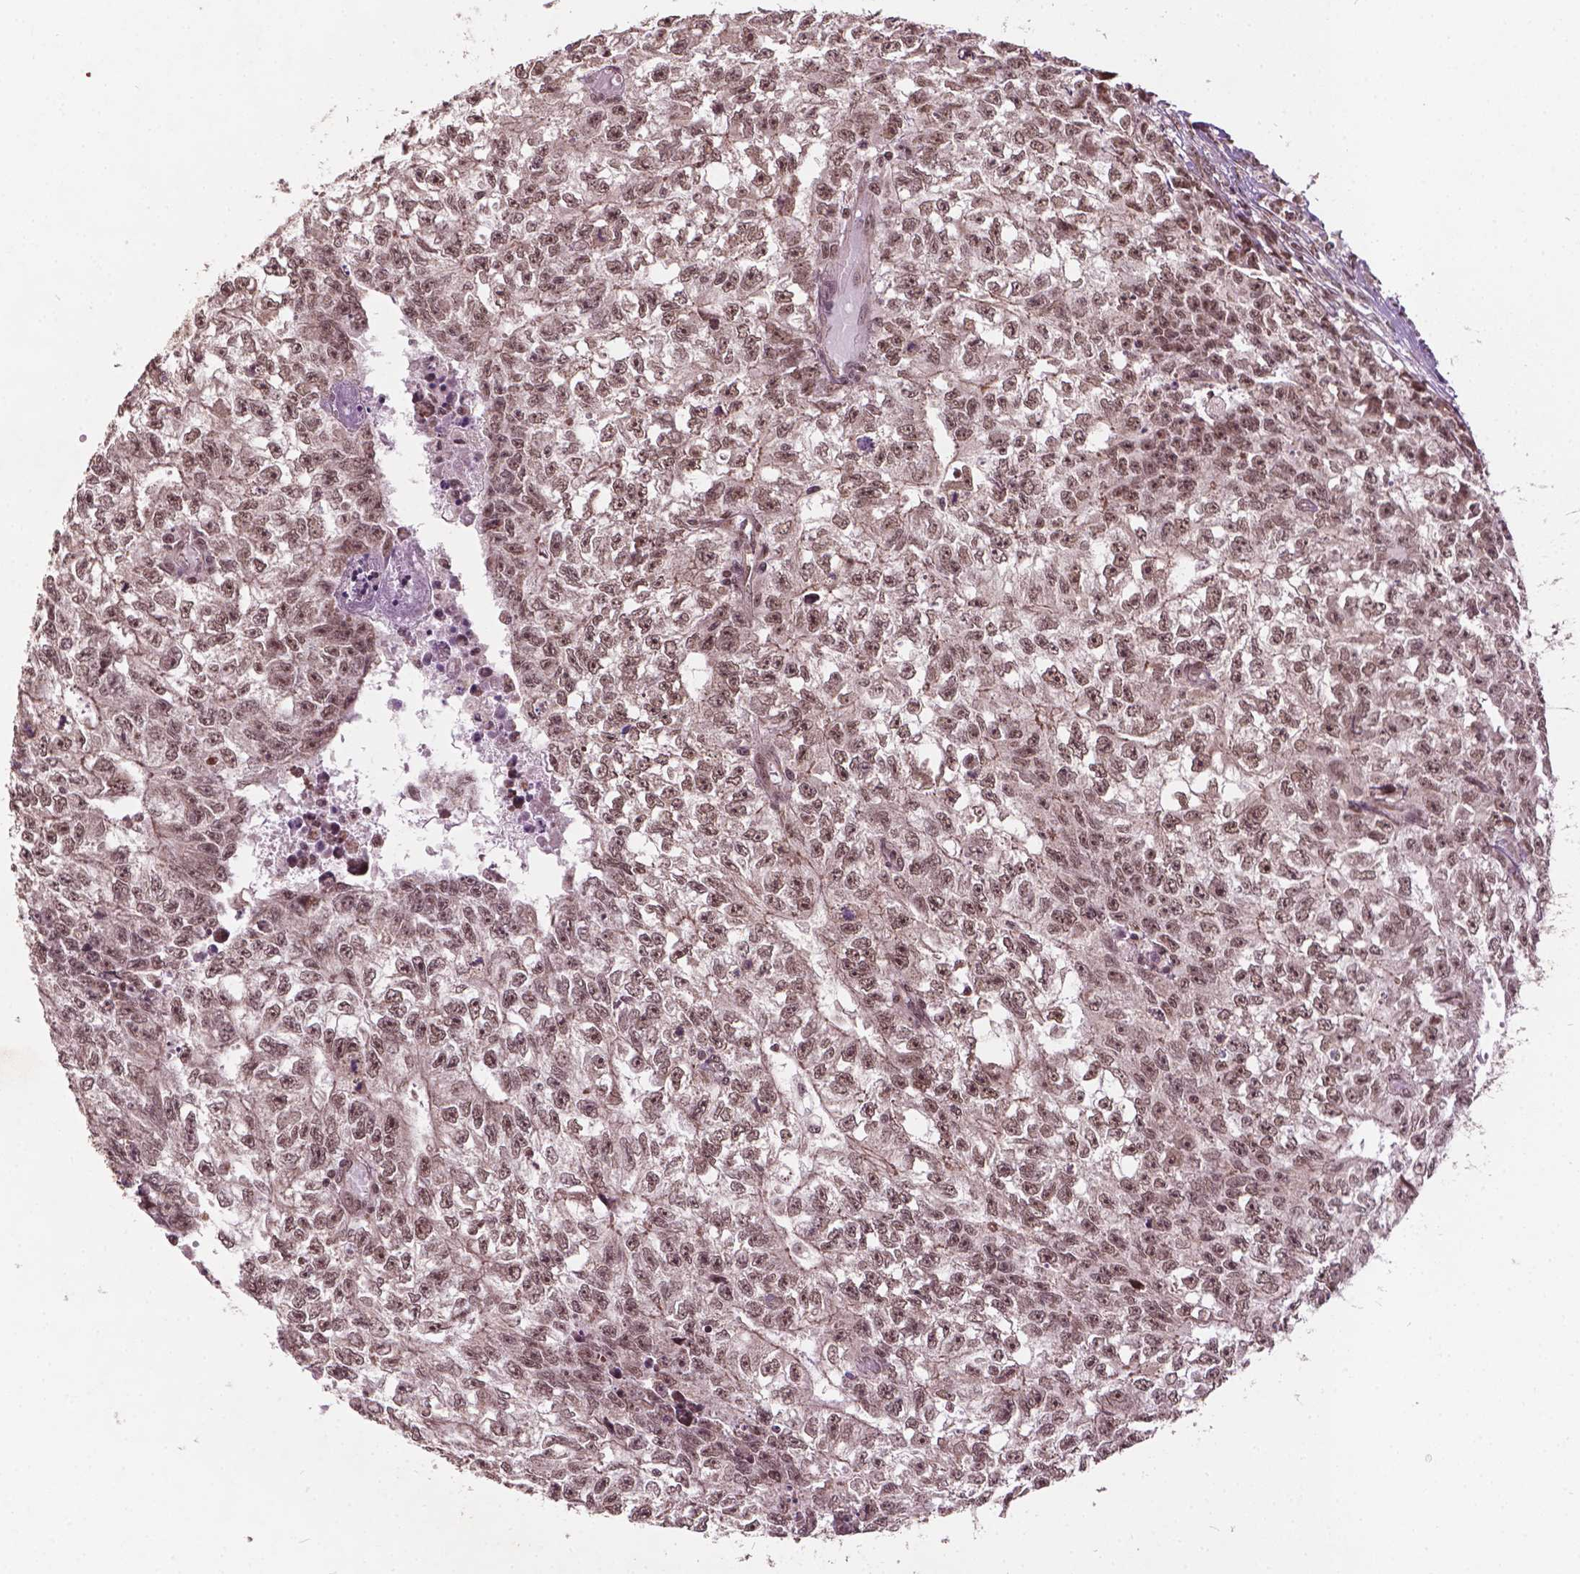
{"staining": {"intensity": "moderate", "quantity": ">75%", "location": "nuclear"}, "tissue": "testis cancer", "cell_type": "Tumor cells", "image_type": "cancer", "snomed": [{"axis": "morphology", "description": "Carcinoma, Embryonal, NOS"}, {"axis": "morphology", "description": "Teratoma, malignant, NOS"}, {"axis": "topography", "description": "Testis"}], "caption": "IHC staining of testis teratoma (malignant), which shows medium levels of moderate nuclear staining in approximately >75% of tumor cells indicating moderate nuclear protein positivity. The staining was performed using DAB (3,3'-diaminobenzidine) (brown) for protein detection and nuclei were counterstained in hematoxylin (blue).", "gene": "GPS2", "patient": {"sex": "male", "age": 24}}